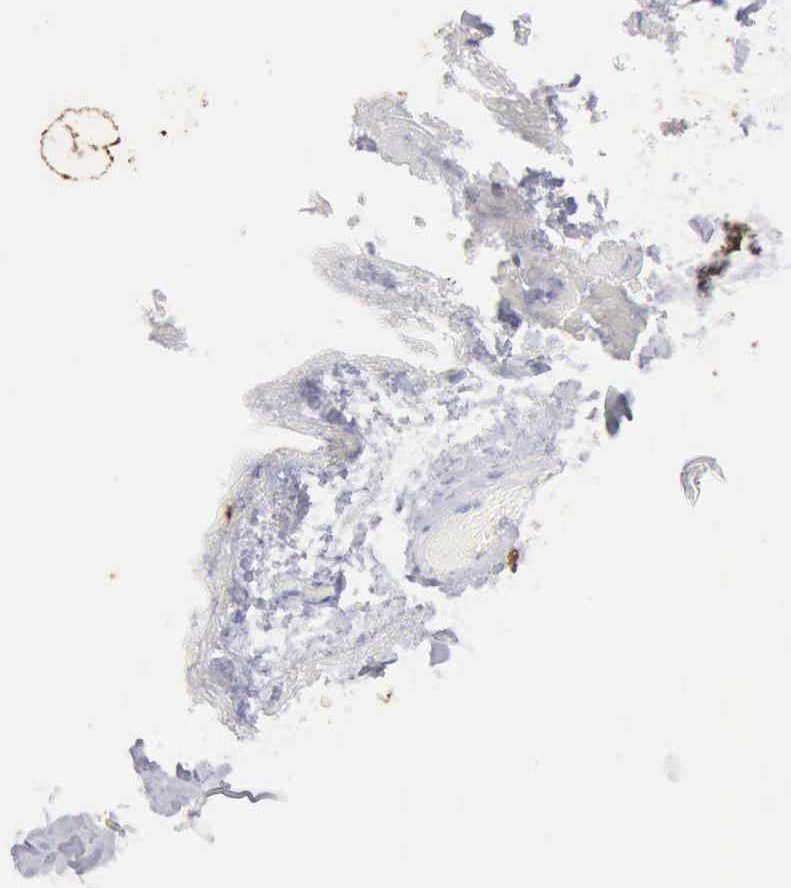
{"staining": {"intensity": "negative", "quantity": "none", "location": "none"}, "tissue": "skeletal muscle", "cell_type": "Myocytes", "image_type": "normal", "snomed": [{"axis": "morphology", "description": "Normal tissue, NOS"}, {"axis": "topography", "description": "Skeletal muscle"}, {"axis": "topography", "description": "Soft tissue"}], "caption": "IHC micrograph of unremarkable skeletal muscle stained for a protein (brown), which exhibits no positivity in myocytes. (Stains: DAB (3,3'-diaminobenzidine) IHC with hematoxylin counter stain, Microscopy: brightfield microscopy at high magnification).", "gene": "KRT10", "patient": {"sex": "female", "age": 58}}